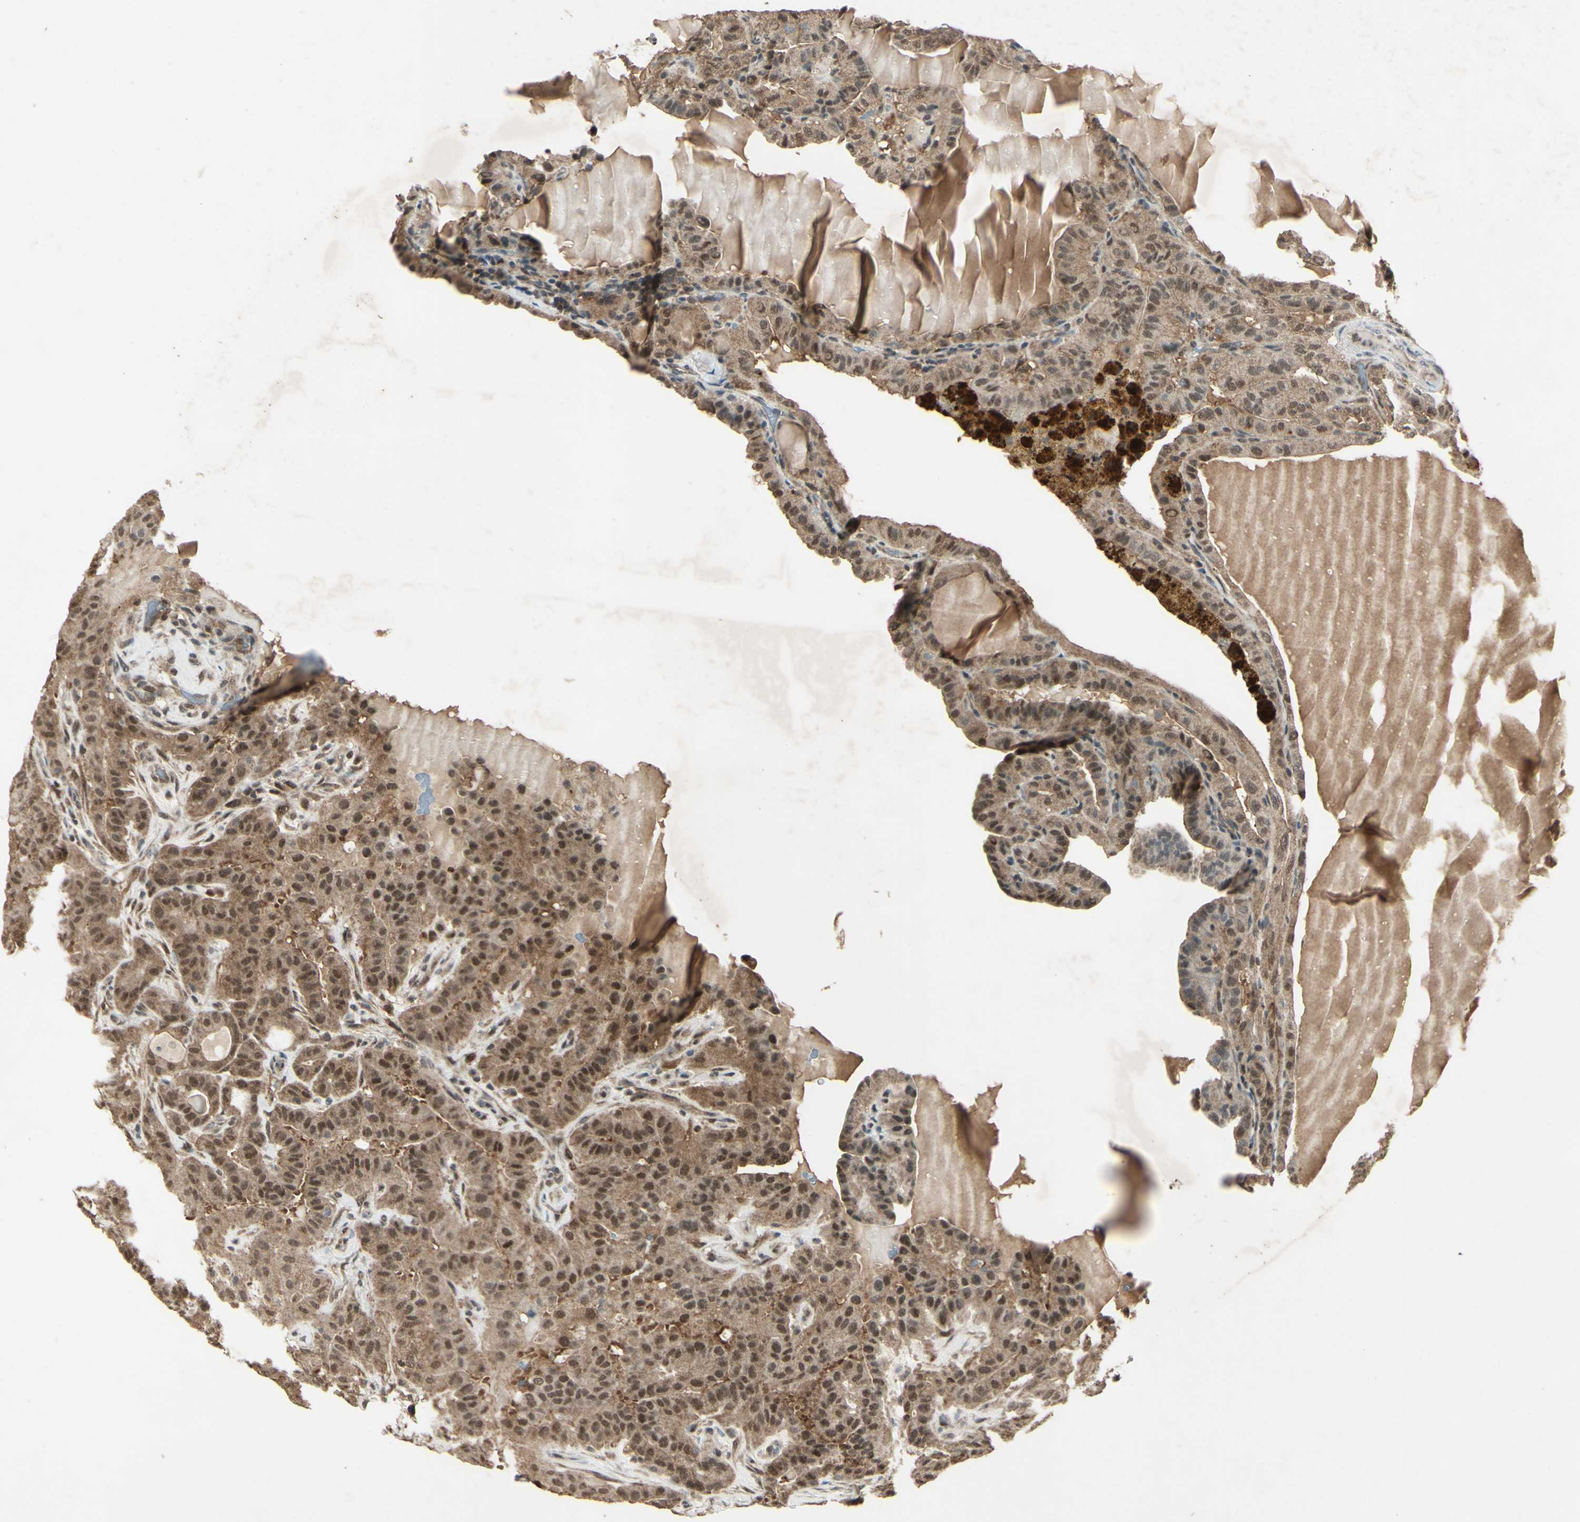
{"staining": {"intensity": "moderate", "quantity": ">75%", "location": "cytoplasmic/membranous,nuclear"}, "tissue": "thyroid cancer", "cell_type": "Tumor cells", "image_type": "cancer", "snomed": [{"axis": "morphology", "description": "Papillary adenocarcinoma, NOS"}, {"axis": "topography", "description": "Thyroid gland"}], "caption": "Brown immunohistochemical staining in human thyroid papillary adenocarcinoma shows moderate cytoplasmic/membranous and nuclear positivity in approximately >75% of tumor cells.", "gene": "PSMD5", "patient": {"sex": "male", "age": 77}}